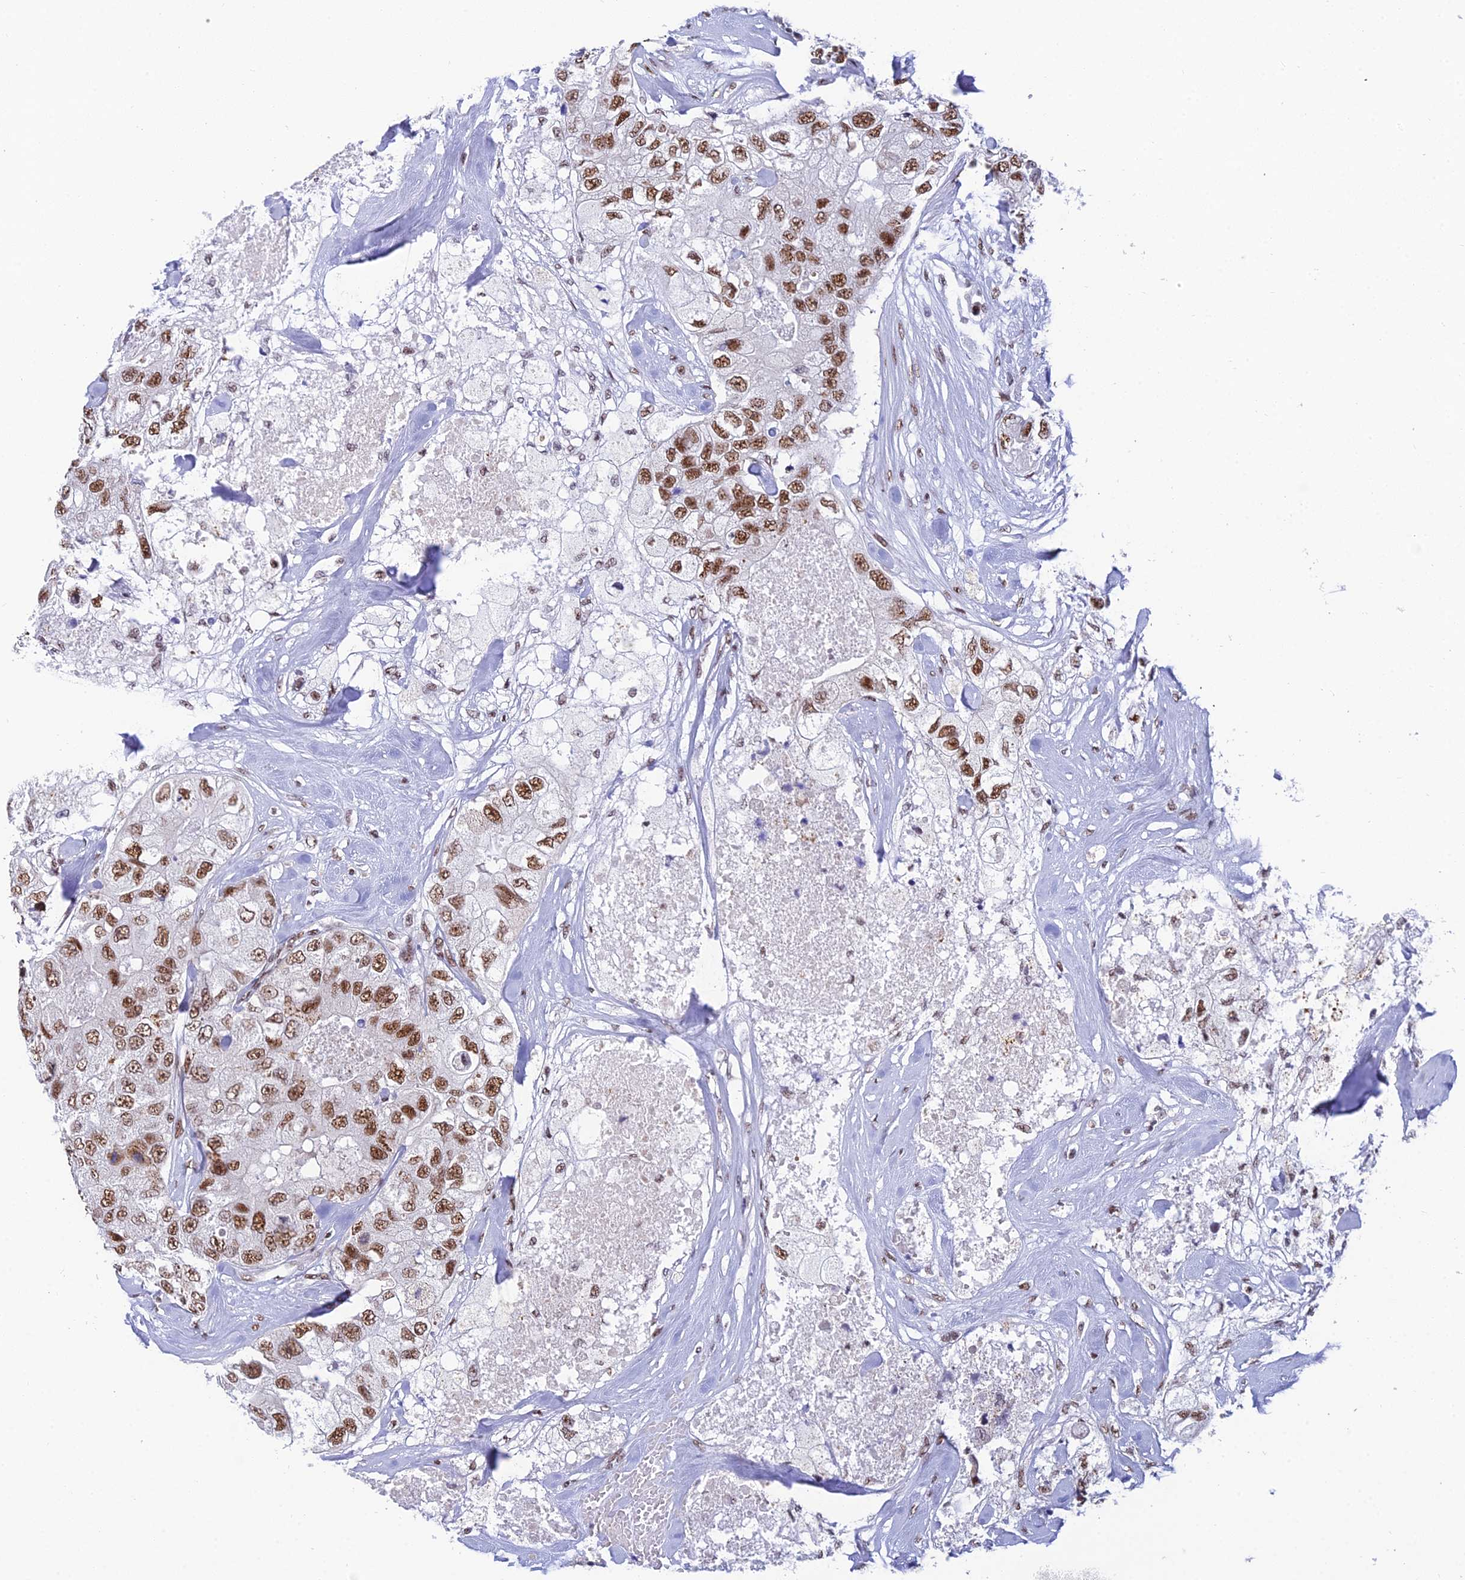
{"staining": {"intensity": "moderate", "quantity": ">75%", "location": "nuclear"}, "tissue": "breast cancer", "cell_type": "Tumor cells", "image_type": "cancer", "snomed": [{"axis": "morphology", "description": "Duct carcinoma"}, {"axis": "topography", "description": "Breast"}], "caption": "A histopathology image of infiltrating ductal carcinoma (breast) stained for a protein exhibits moderate nuclear brown staining in tumor cells. The staining is performed using DAB (3,3'-diaminobenzidine) brown chromogen to label protein expression. The nuclei are counter-stained blue using hematoxylin.", "gene": "USP22", "patient": {"sex": "female", "age": 62}}